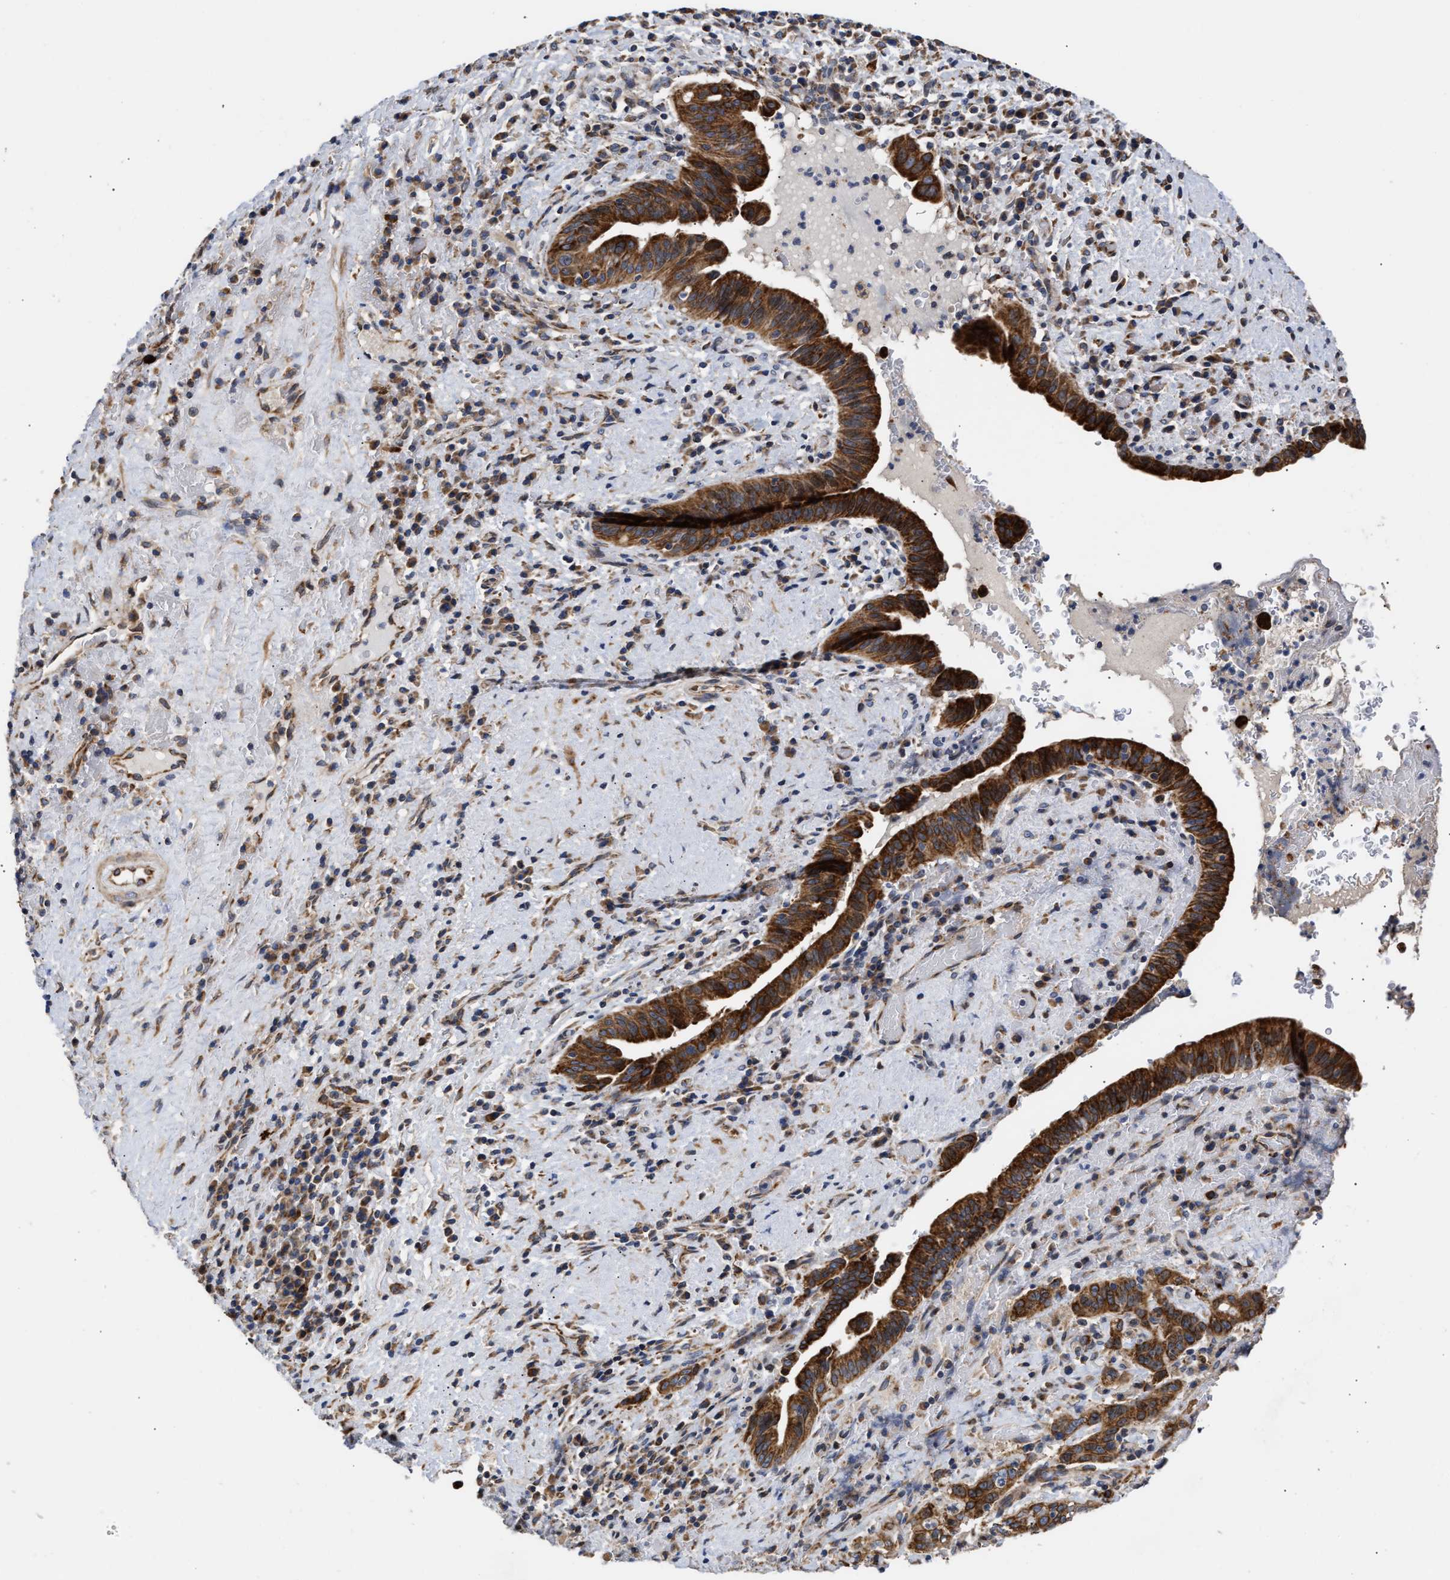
{"staining": {"intensity": "strong", "quantity": ">75%", "location": "cytoplasmic/membranous"}, "tissue": "liver cancer", "cell_type": "Tumor cells", "image_type": "cancer", "snomed": [{"axis": "morphology", "description": "Cholangiocarcinoma"}, {"axis": "topography", "description": "Liver"}], "caption": "Immunohistochemical staining of human liver cholangiocarcinoma reveals strong cytoplasmic/membranous protein expression in approximately >75% of tumor cells.", "gene": "MALSU1", "patient": {"sex": "female", "age": 38}}